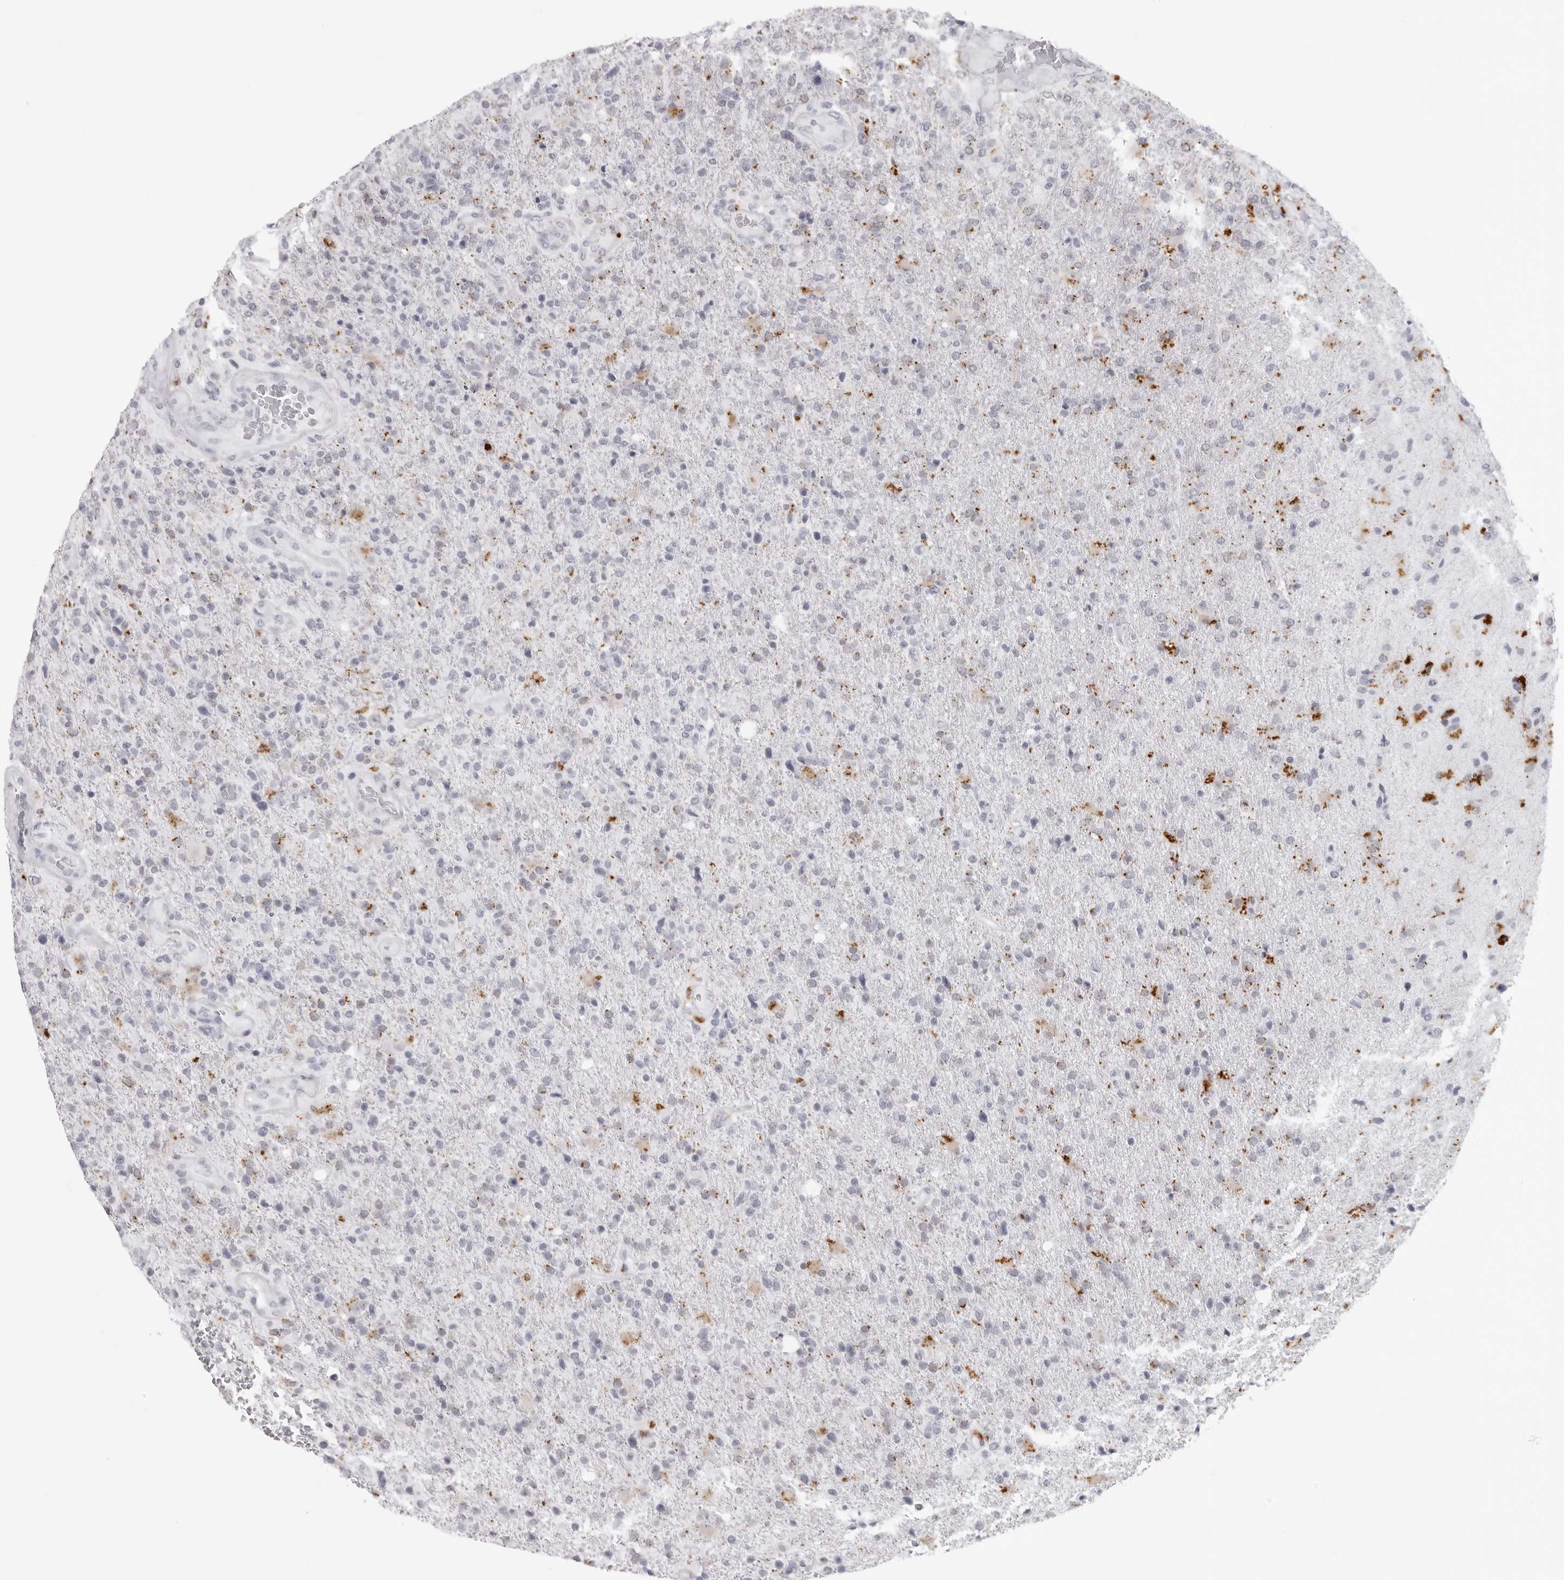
{"staining": {"intensity": "negative", "quantity": "none", "location": "none"}, "tissue": "glioma", "cell_type": "Tumor cells", "image_type": "cancer", "snomed": [{"axis": "morphology", "description": "Glioma, malignant, High grade"}, {"axis": "topography", "description": "Brain"}], "caption": "Immunohistochemical staining of glioma exhibits no significant positivity in tumor cells.", "gene": "IL25", "patient": {"sex": "male", "age": 72}}